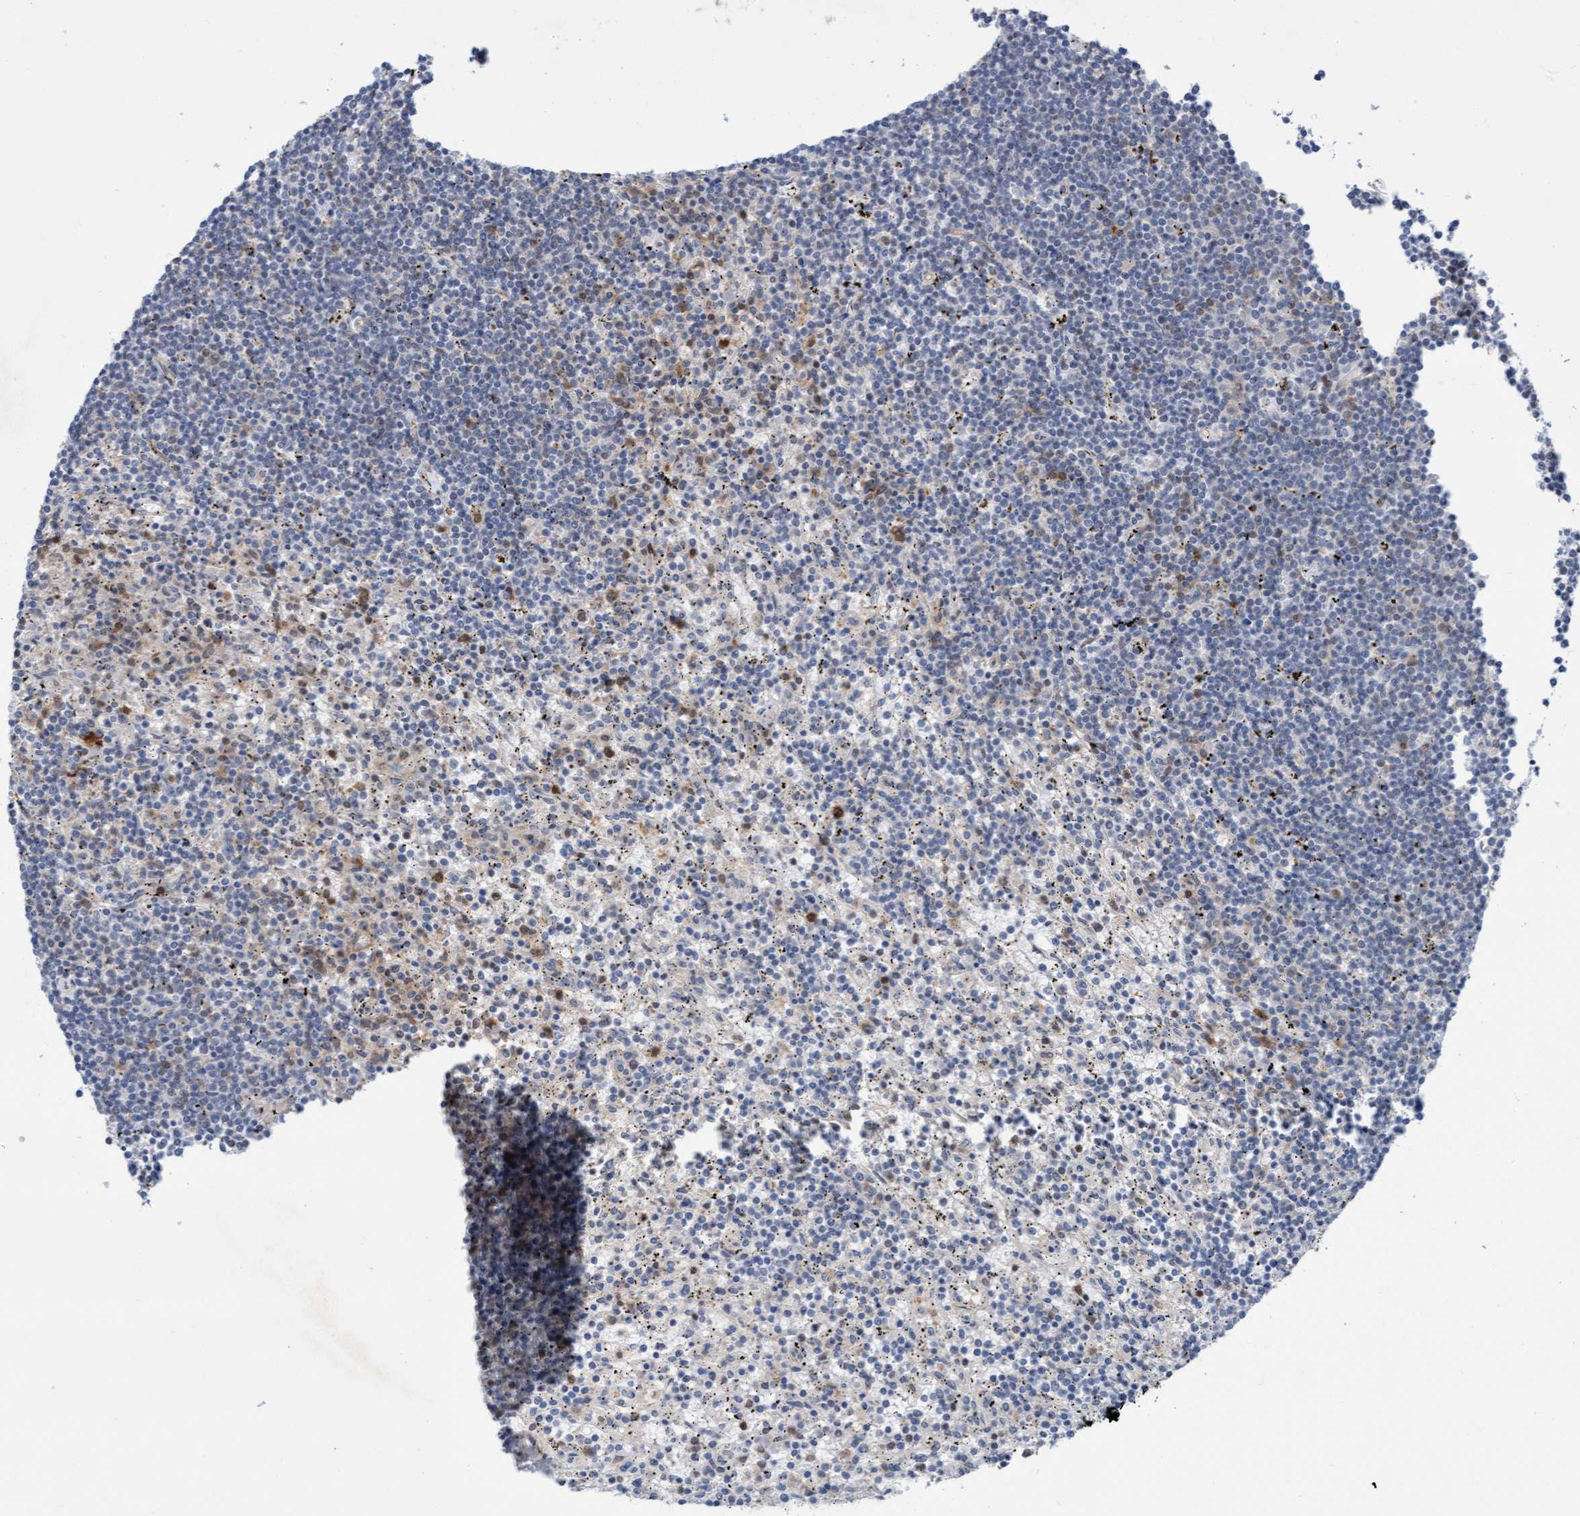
{"staining": {"intensity": "negative", "quantity": "none", "location": "none"}, "tissue": "lymphoma", "cell_type": "Tumor cells", "image_type": "cancer", "snomed": [{"axis": "morphology", "description": "Malignant lymphoma, non-Hodgkin's type, Low grade"}, {"axis": "topography", "description": "Spleen"}], "caption": "Histopathology image shows no significant protein staining in tumor cells of low-grade malignant lymphoma, non-Hodgkin's type.", "gene": "RAP1GAP2", "patient": {"sex": "male", "age": 76}}